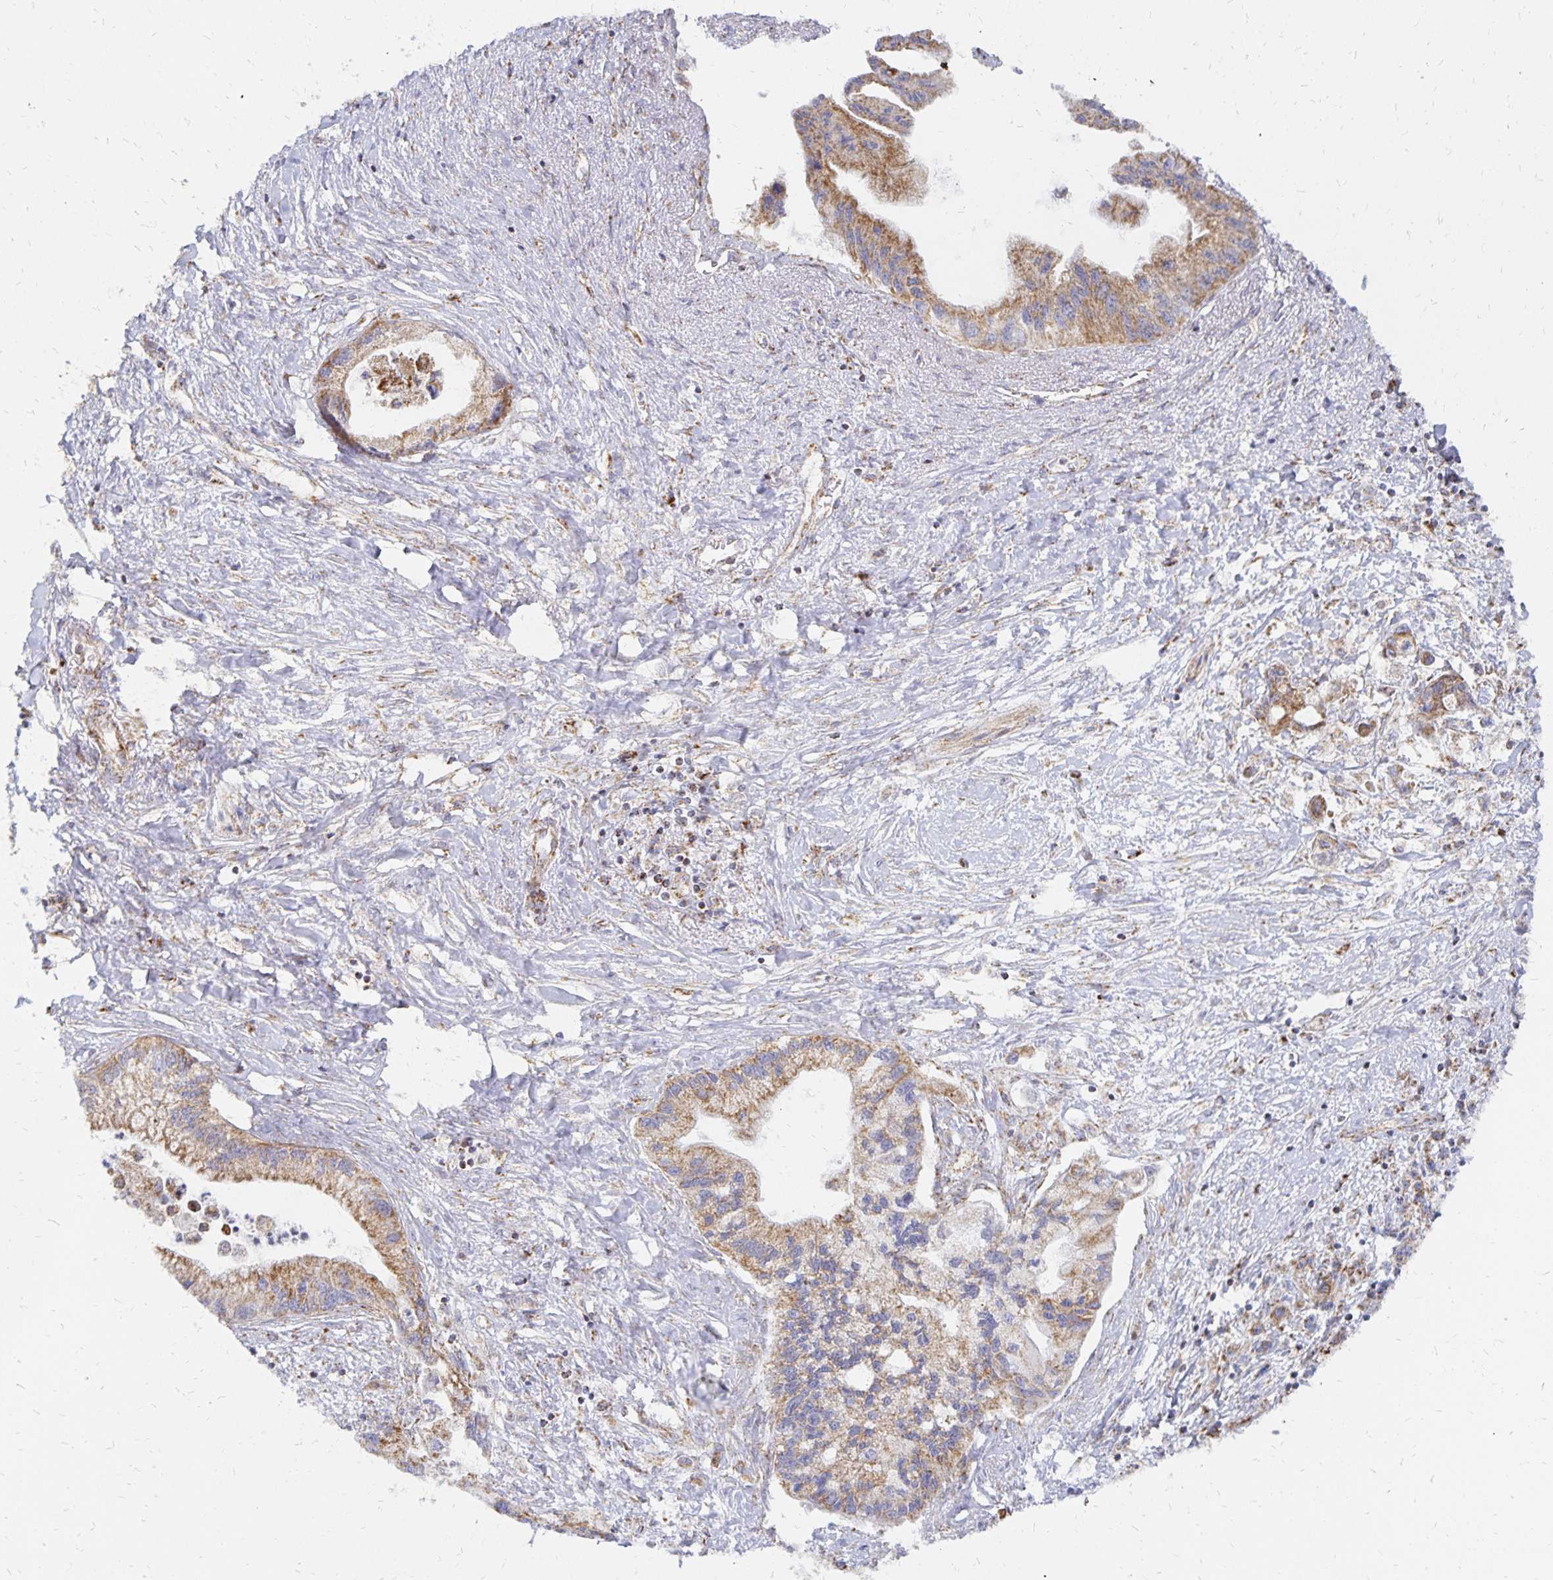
{"staining": {"intensity": "moderate", "quantity": ">75%", "location": "cytoplasmic/membranous"}, "tissue": "pancreatic cancer", "cell_type": "Tumor cells", "image_type": "cancer", "snomed": [{"axis": "morphology", "description": "Adenocarcinoma, NOS"}, {"axis": "topography", "description": "Pancreas"}], "caption": "Protein analysis of pancreatic cancer tissue reveals moderate cytoplasmic/membranous expression in approximately >75% of tumor cells. (brown staining indicates protein expression, while blue staining denotes nuclei).", "gene": "STOML2", "patient": {"sex": "male", "age": 61}}